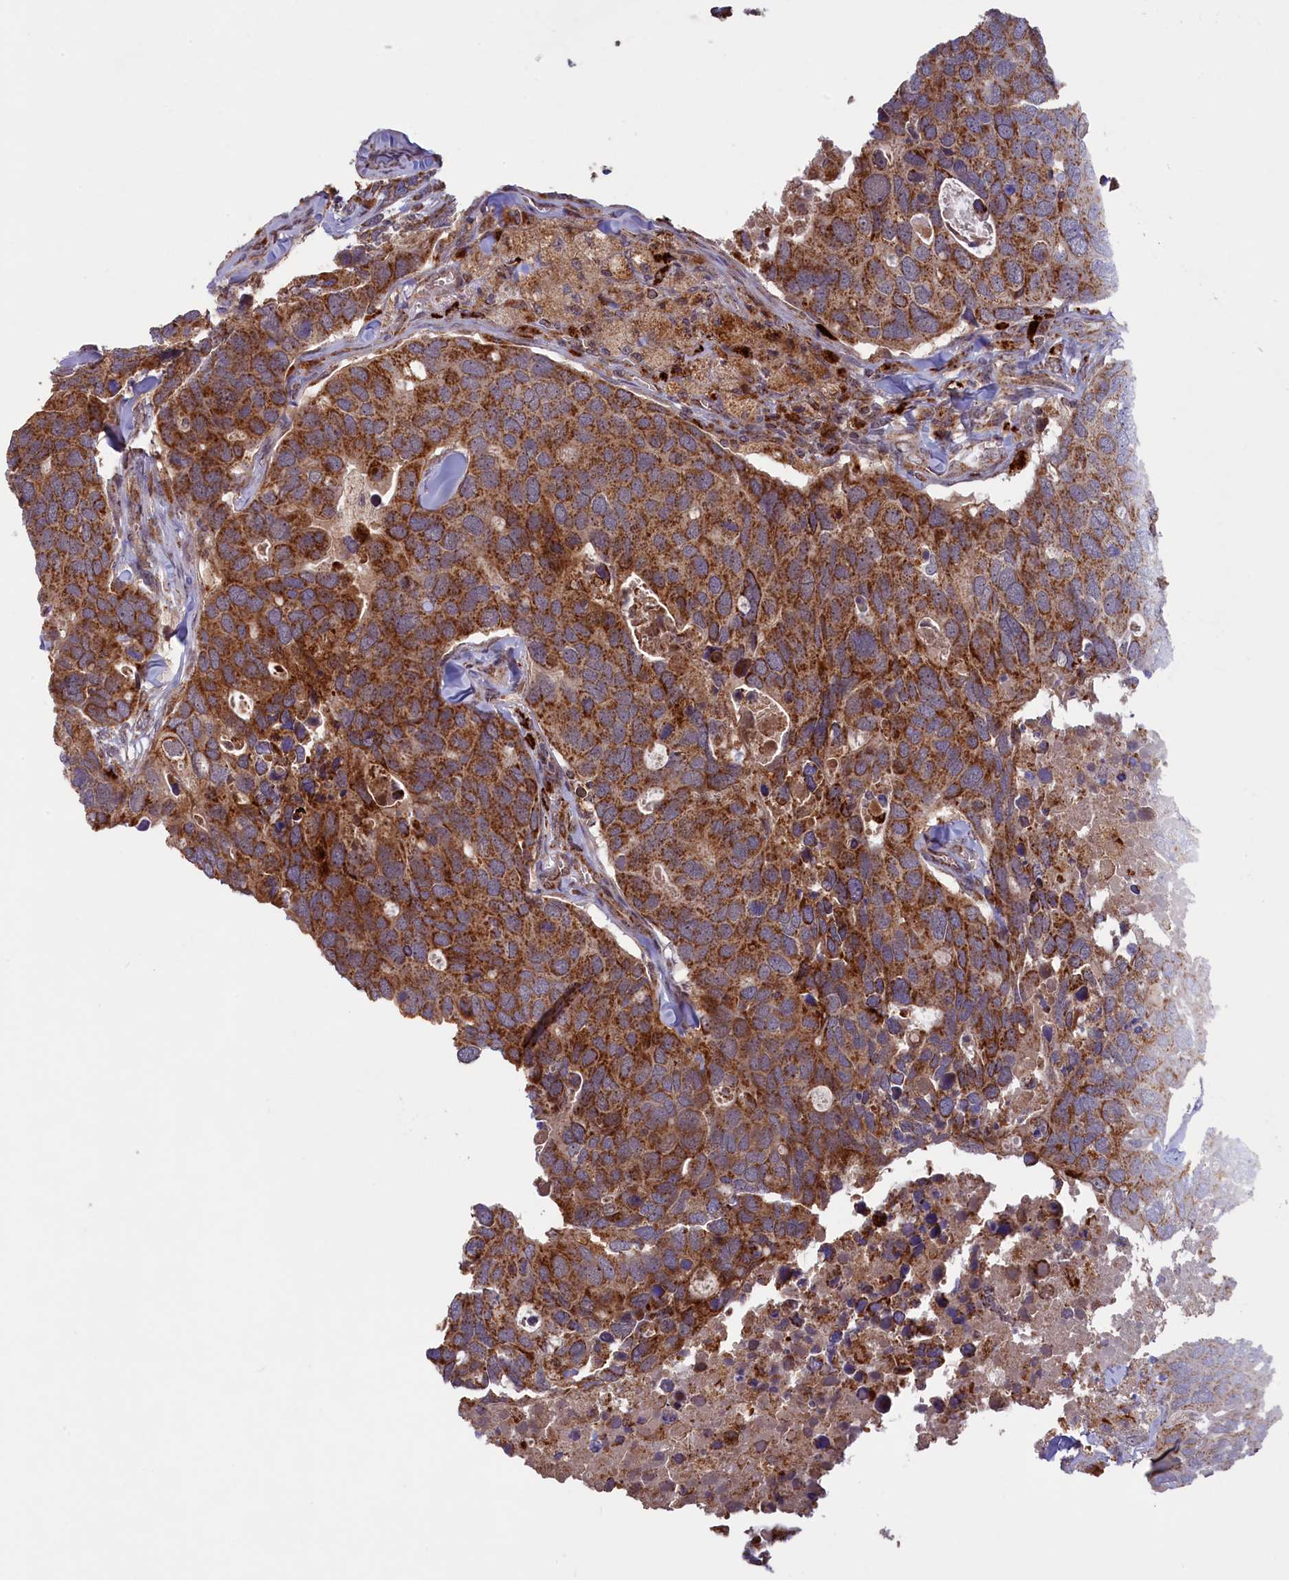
{"staining": {"intensity": "strong", "quantity": ">75%", "location": "cytoplasmic/membranous"}, "tissue": "breast cancer", "cell_type": "Tumor cells", "image_type": "cancer", "snomed": [{"axis": "morphology", "description": "Duct carcinoma"}, {"axis": "topography", "description": "Breast"}], "caption": "Tumor cells demonstrate high levels of strong cytoplasmic/membranous staining in approximately >75% of cells in breast cancer (invasive ductal carcinoma).", "gene": "DUS3L", "patient": {"sex": "female", "age": 83}}